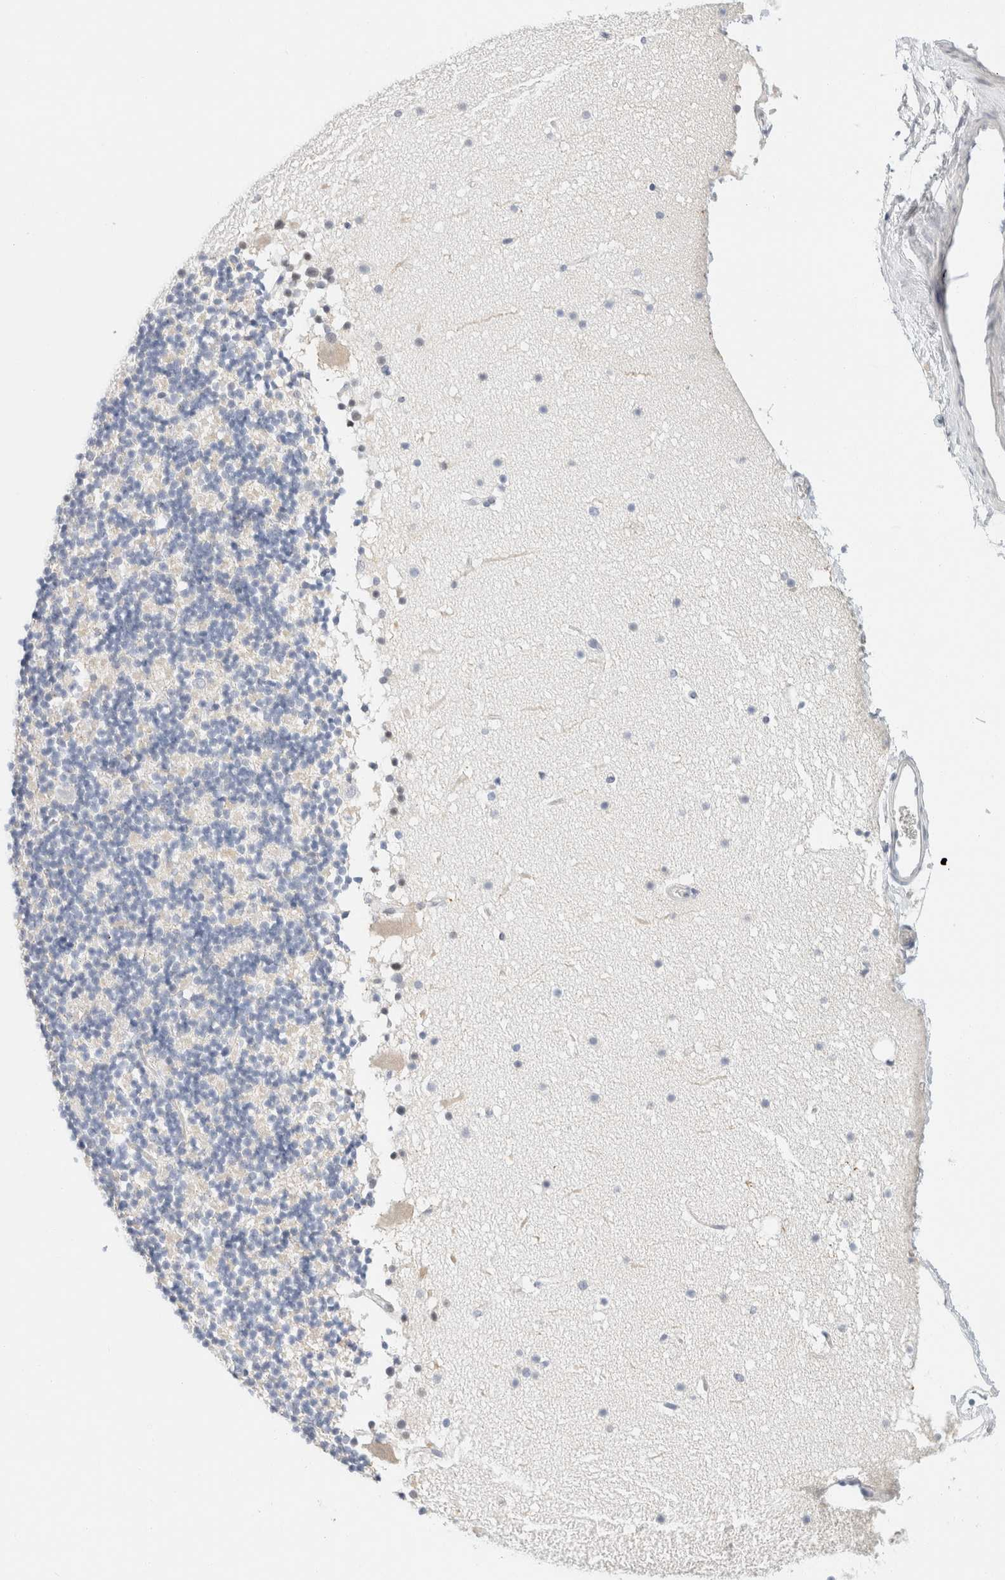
{"staining": {"intensity": "negative", "quantity": "none", "location": "none"}, "tissue": "cerebellum", "cell_type": "Cells in granular layer", "image_type": "normal", "snomed": [{"axis": "morphology", "description": "Normal tissue, NOS"}, {"axis": "topography", "description": "Cerebellum"}], "caption": "Immunohistochemical staining of normal human cerebellum shows no significant expression in cells in granular layer. (DAB (3,3'-diaminobenzidine) immunohistochemistry (IHC) visualized using brightfield microscopy, high magnification).", "gene": "KRT20", "patient": {"sex": "male", "age": 57}}